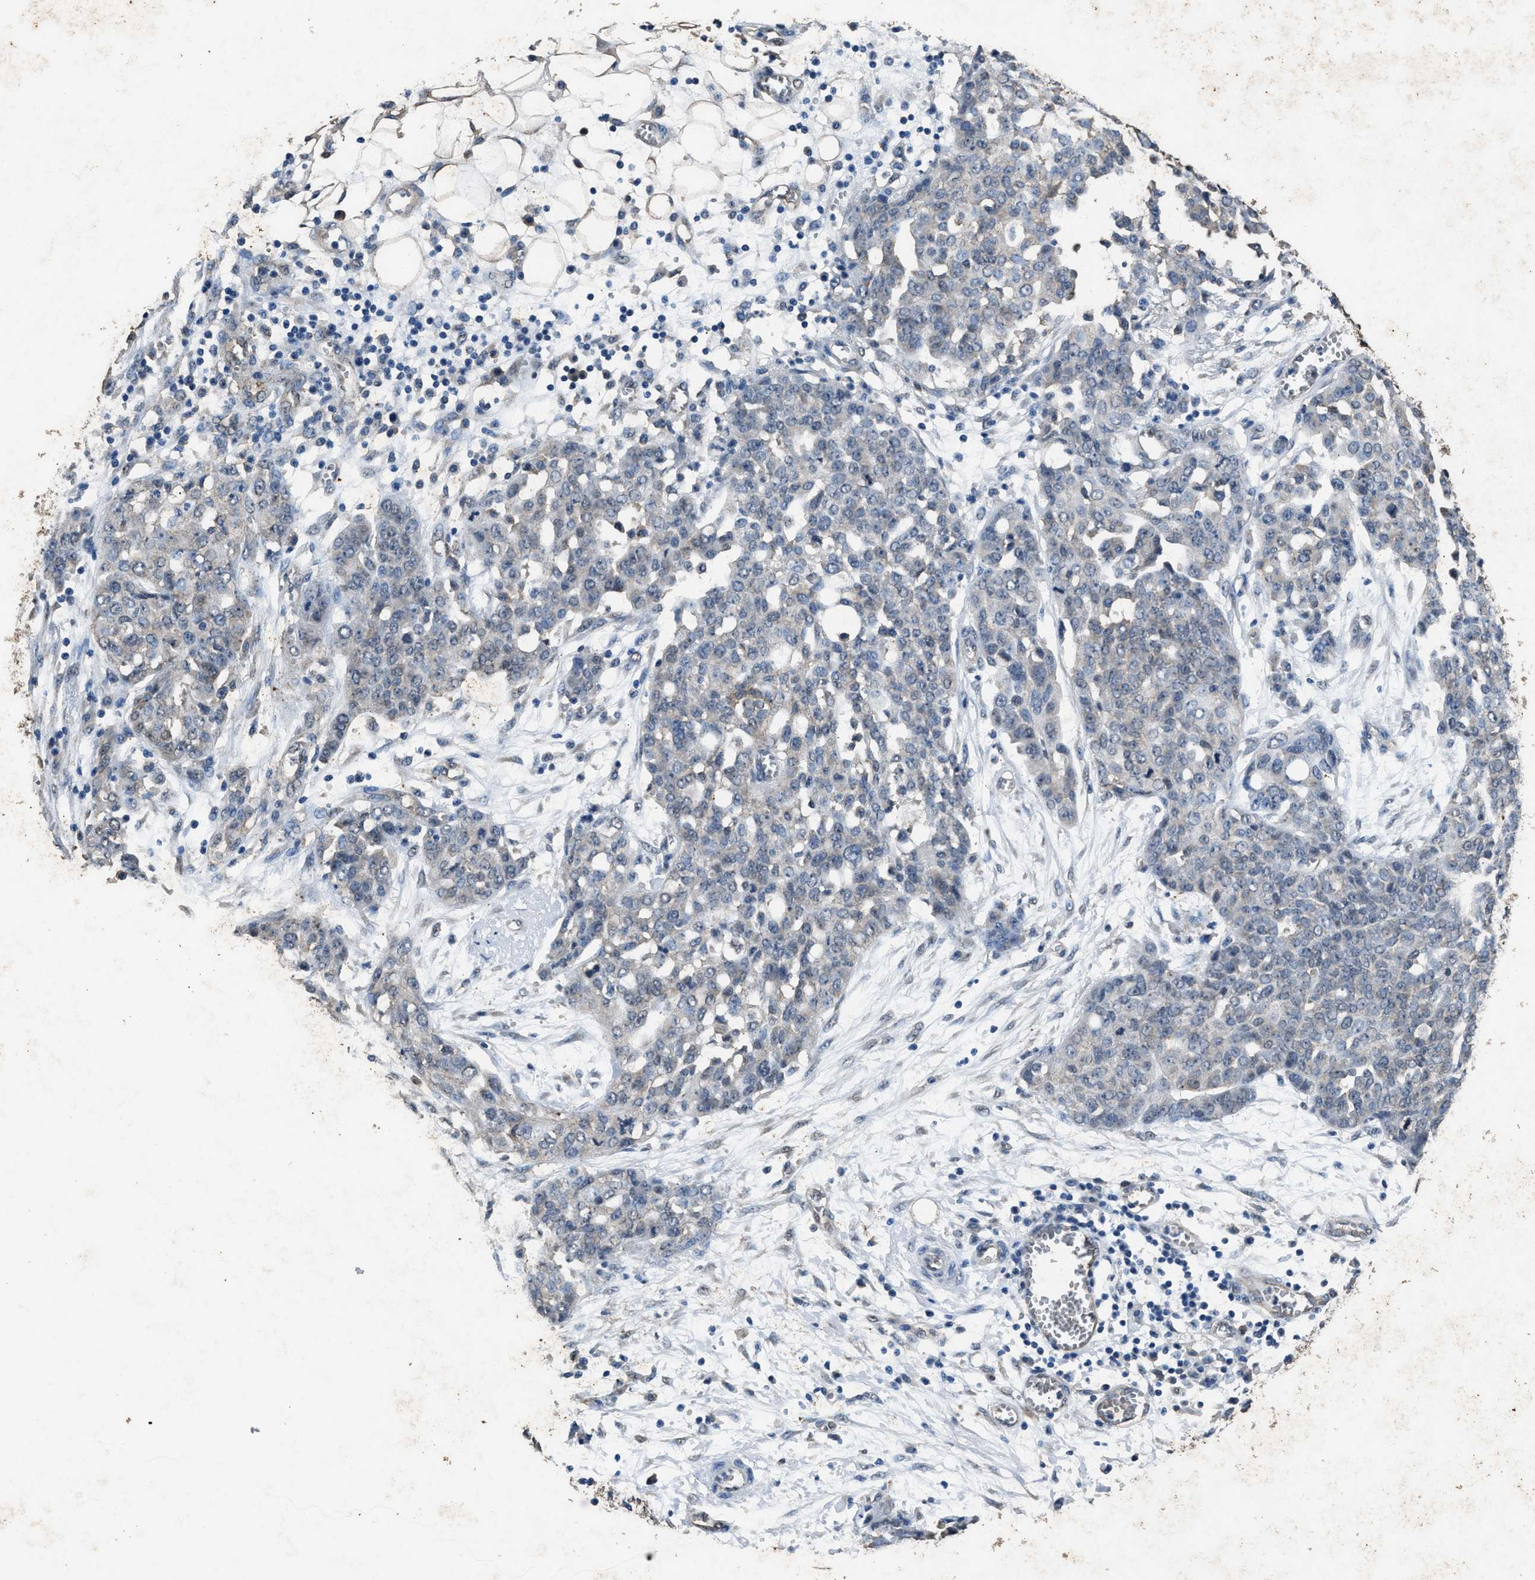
{"staining": {"intensity": "negative", "quantity": "none", "location": "none"}, "tissue": "ovarian cancer", "cell_type": "Tumor cells", "image_type": "cancer", "snomed": [{"axis": "morphology", "description": "Cystadenocarcinoma, serous, NOS"}, {"axis": "topography", "description": "Soft tissue"}, {"axis": "topography", "description": "Ovary"}], "caption": "Tumor cells are negative for brown protein staining in ovarian serous cystadenocarcinoma. The staining is performed using DAB brown chromogen with nuclei counter-stained in using hematoxylin.", "gene": "YWHAE", "patient": {"sex": "female", "age": 57}}